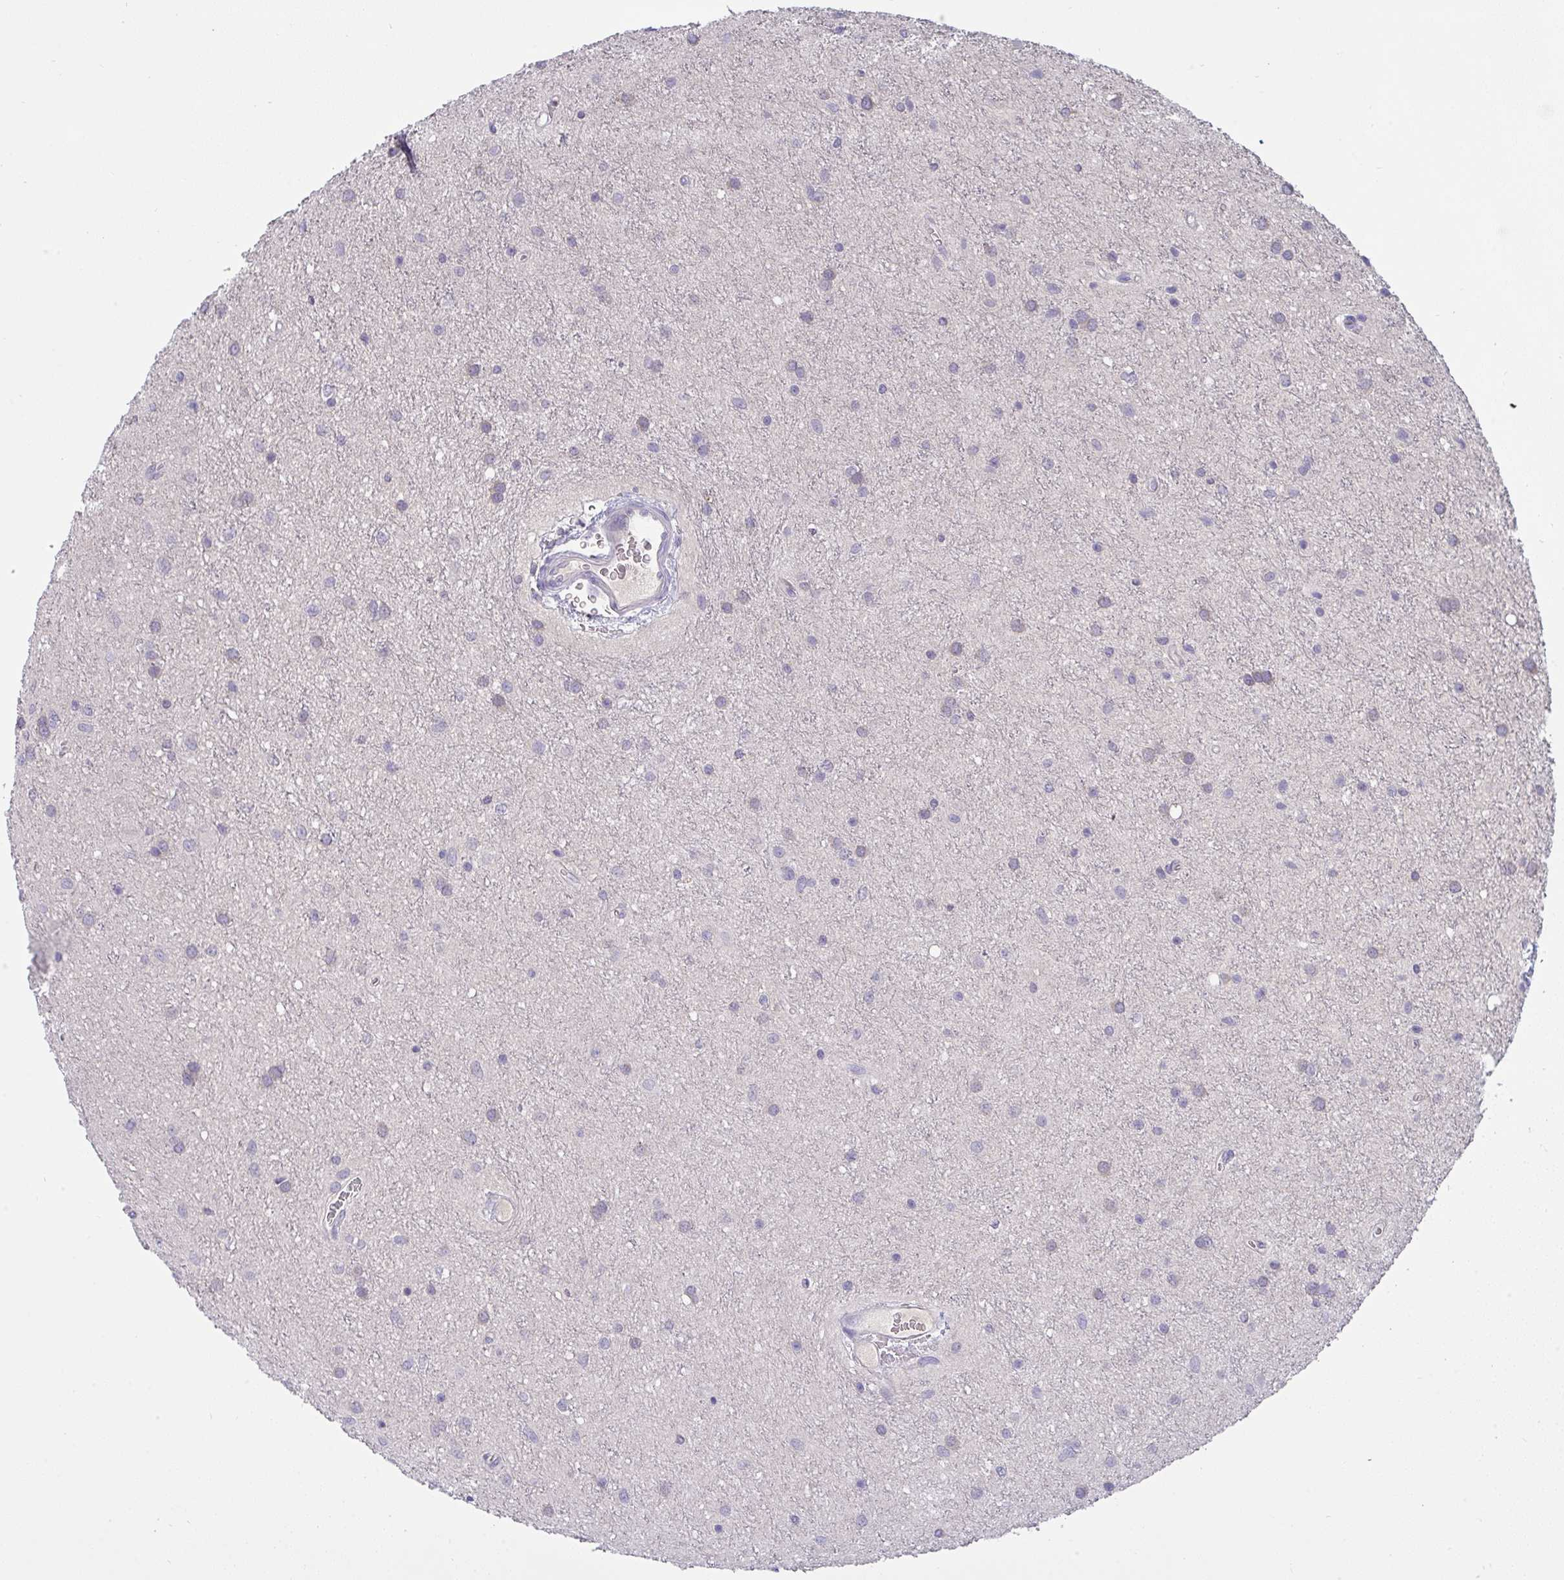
{"staining": {"intensity": "negative", "quantity": "none", "location": "none"}, "tissue": "glioma", "cell_type": "Tumor cells", "image_type": "cancer", "snomed": [{"axis": "morphology", "description": "Glioma, malignant, Low grade"}, {"axis": "topography", "description": "Cerebellum"}], "caption": "Tumor cells show no significant expression in glioma. (Brightfield microscopy of DAB (3,3'-diaminobenzidine) IHC at high magnification).", "gene": "TMEM41A", "patient": {"sex": "female", "age": 5}}